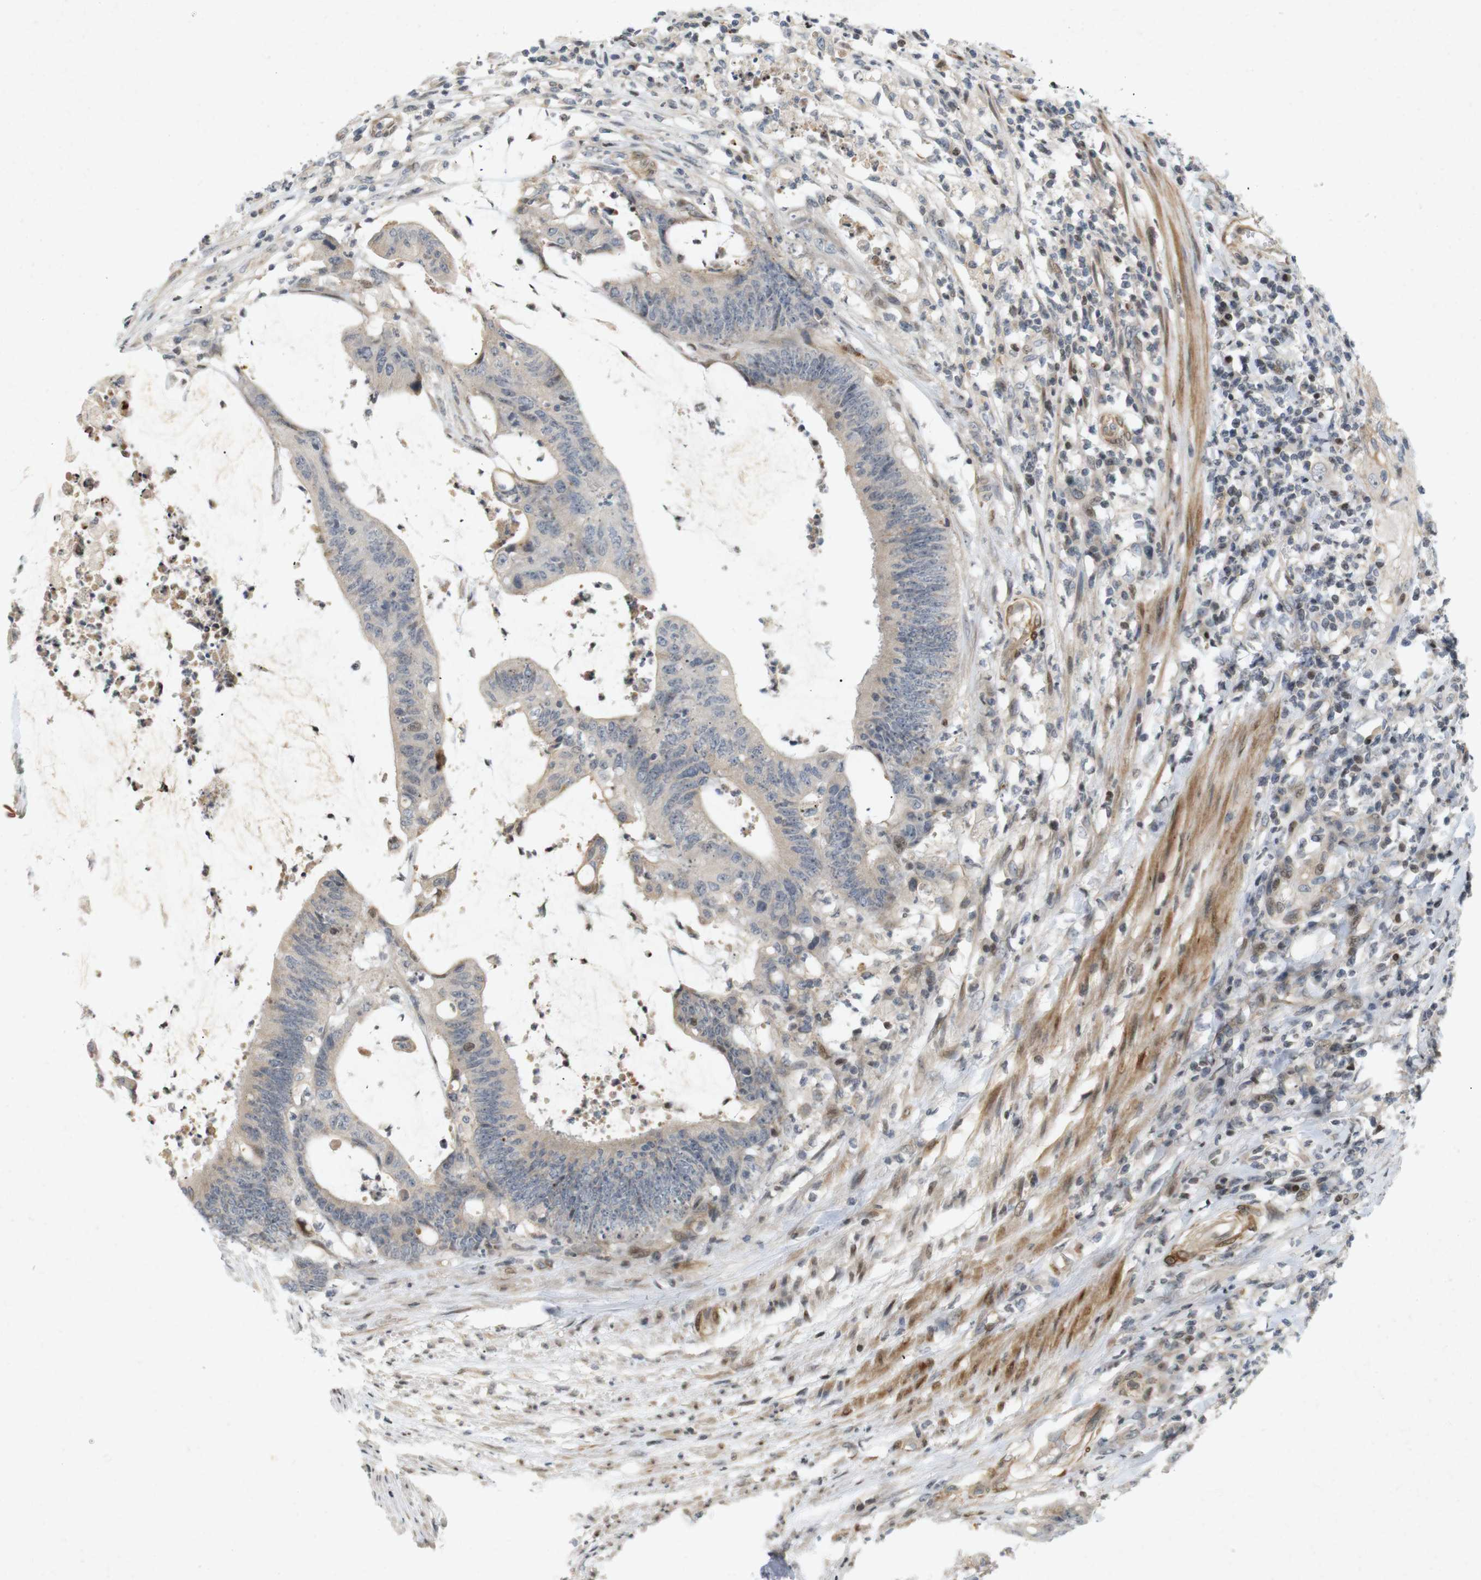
{"staining": {"intensity": "negative", "quantity": "none", "location": "none"}, "tissue": "colorectal cancer", "cell_type": "Tumor cells", "image_type": "cancer", "snomed": [{"axis": "morphology", "description": "Adenocarcinoma, NOS"}, {"axis": "topography", "description": "Rectum"}], "caption": "Micrograph shows no significant protein positivity in tumor cells of colorectal cancer.", "gene": "PPP1R14A", "patient": {"sex": "female", "age": 66}}